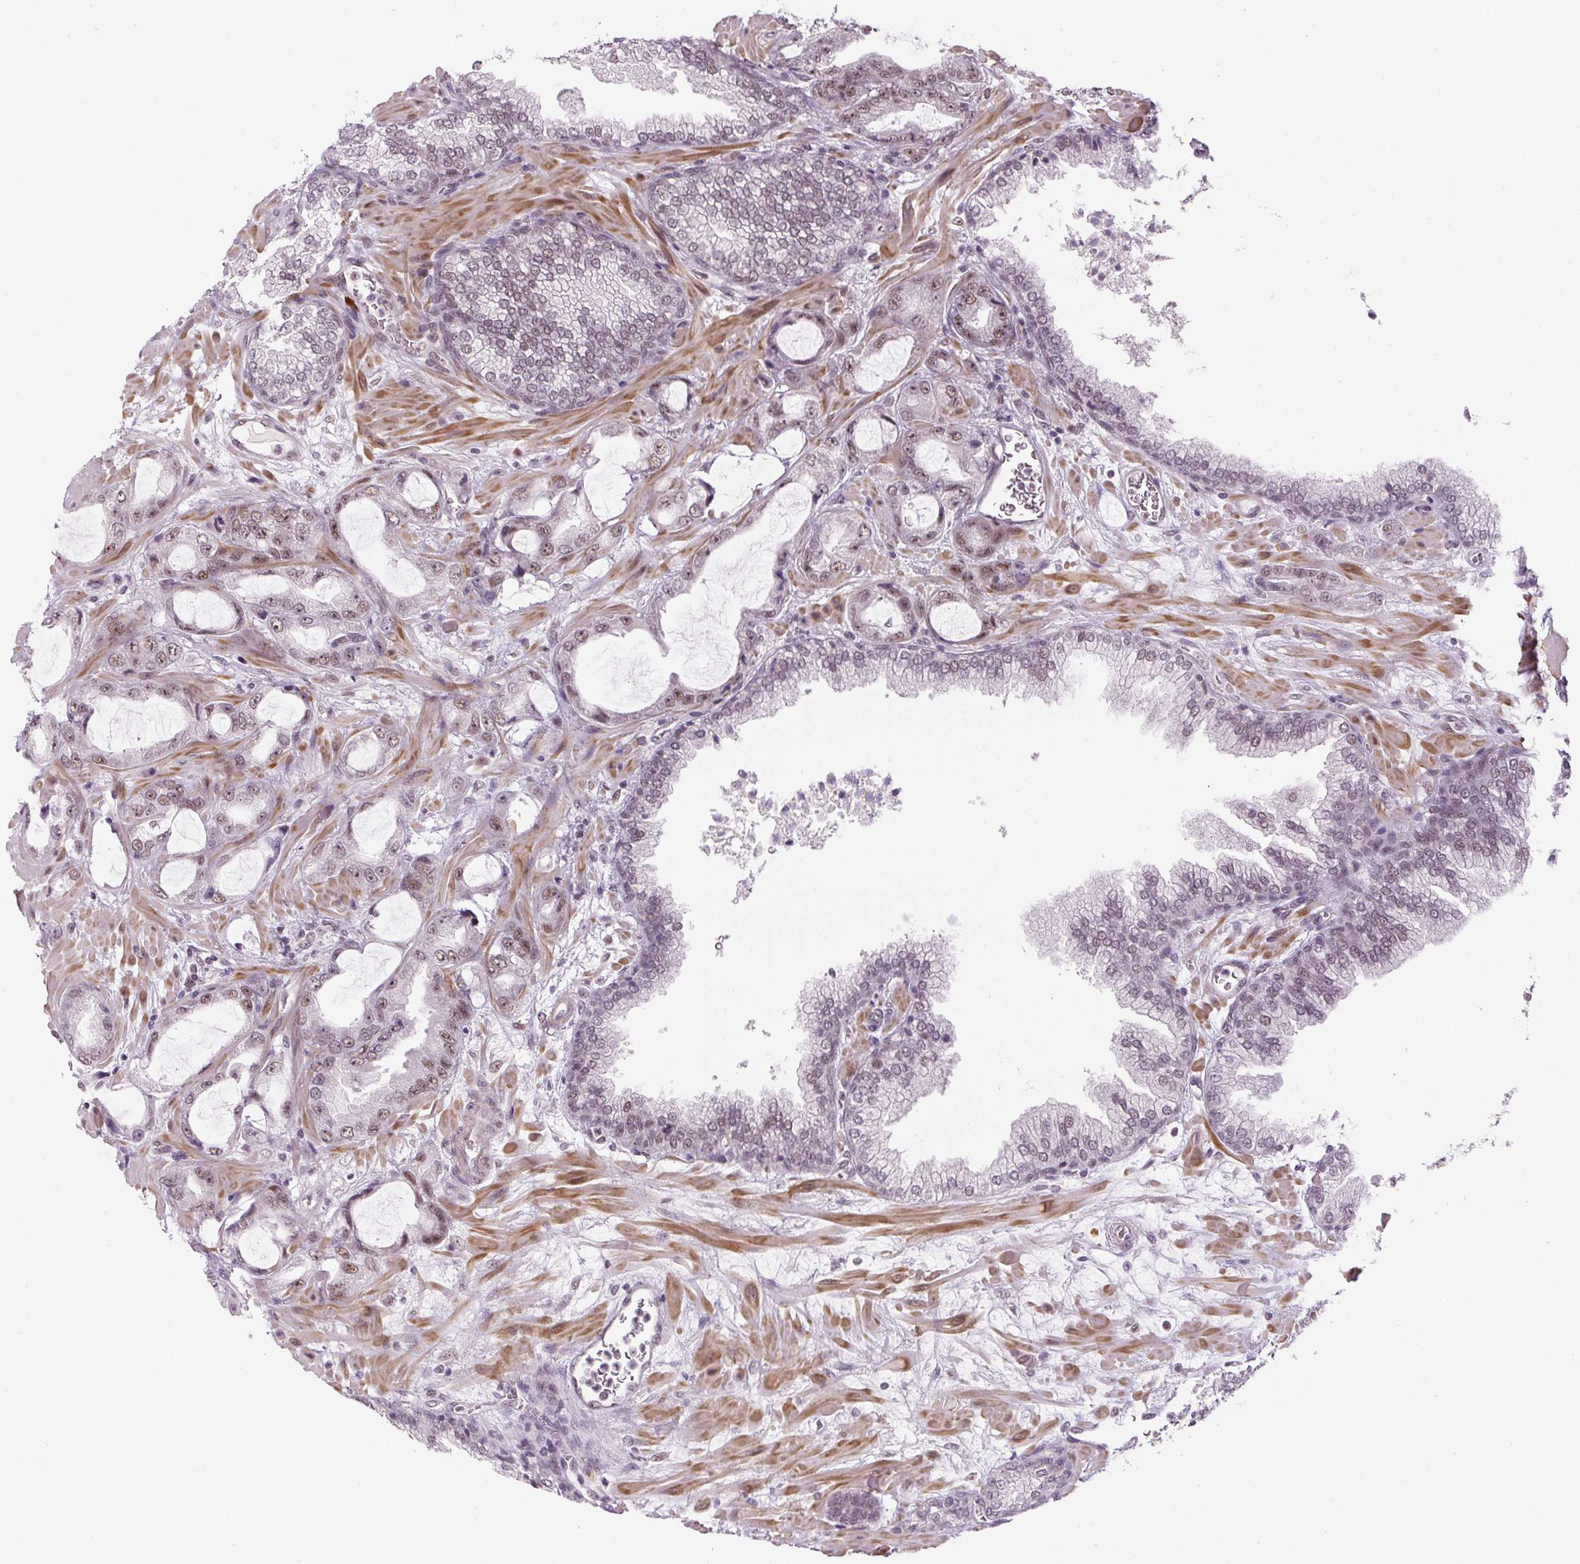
{"staining": {"intensity": "weak", "quantity": ">75%", "location": "nuclear"}, "tissue": "prostate cancer", "cell_type": "Tumor cells", "image_type": "cancer", "snomed": [{"axis": "morphology", "description": "Adenocarcinoma, High grade"}, {"axis": "topography", "description": "Prostate"}], "caption": "This photomicrograph exhibits IHC staining of prostate high-grade adenocarcinoma, with low weak nuclear expression in about >75% of tumor cells.", "gene": "U2AF2", "patient": {"sex": "male", "age": 68}}